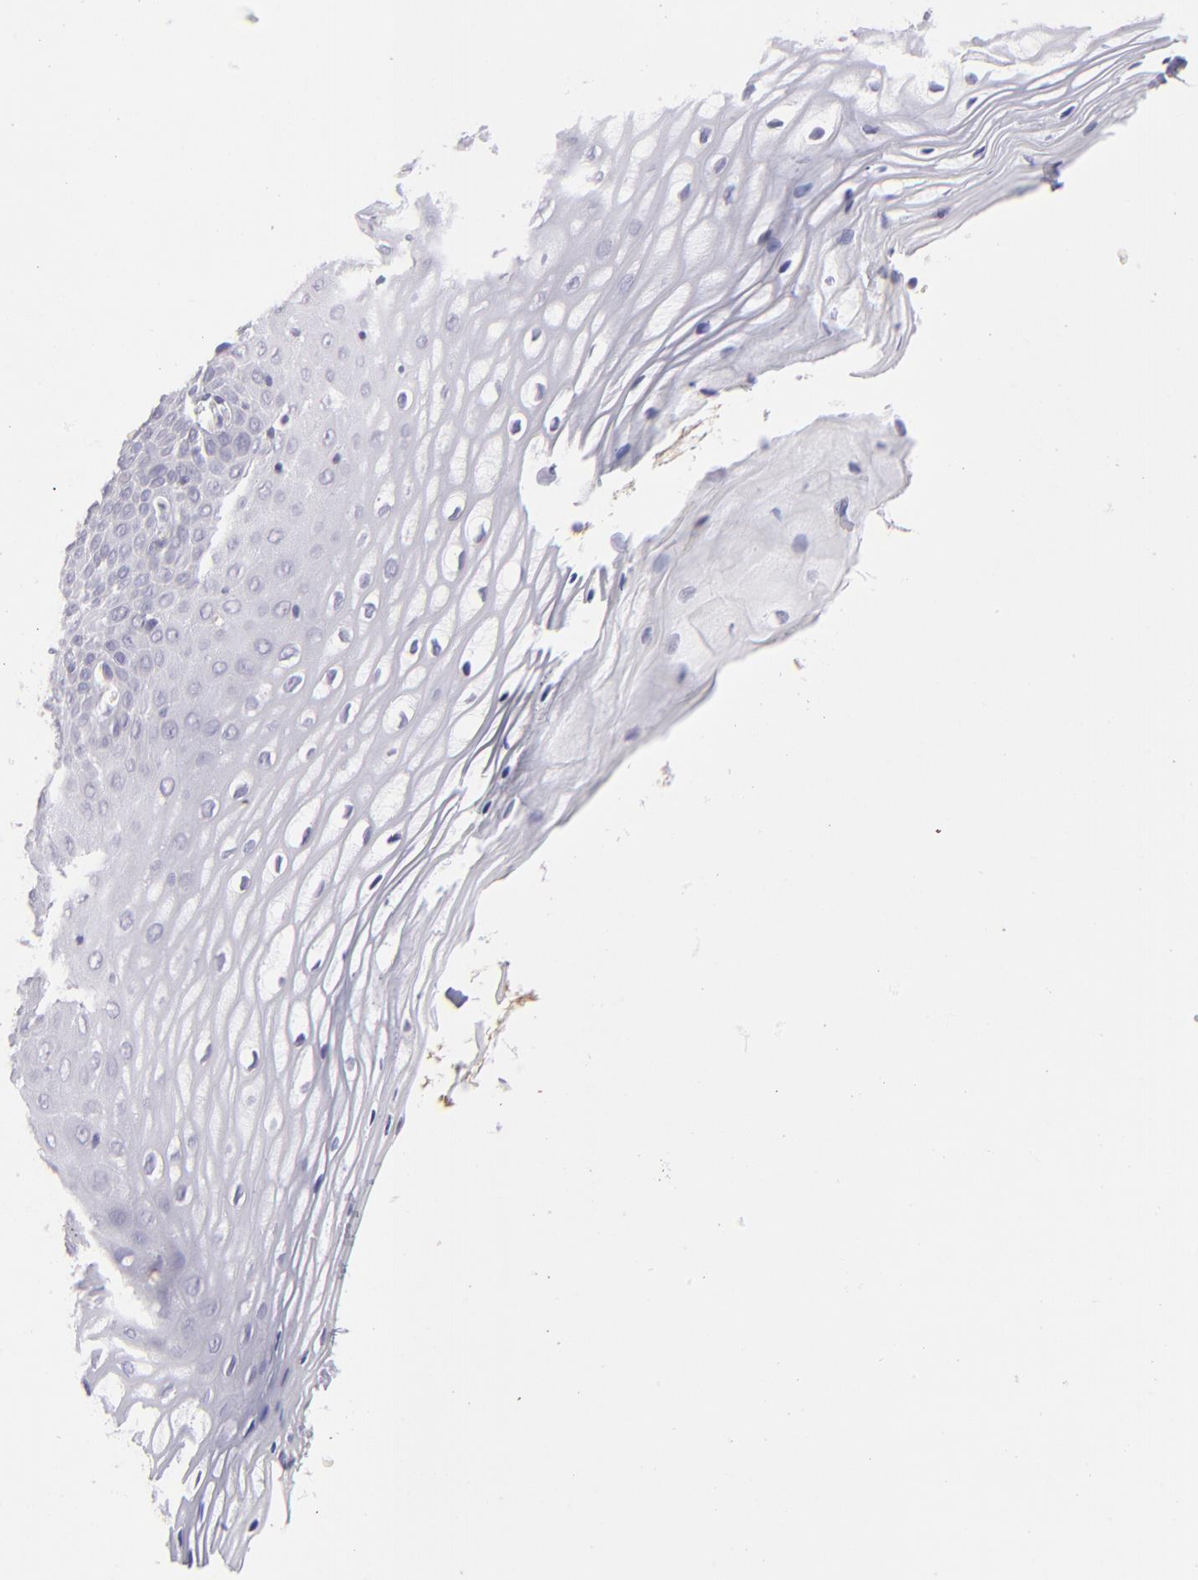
{"staining": {"intensity": "negative", "quantity": "none", "location": "none"}, "tissue": "vagina", "cell_type": "Squamous epithelial cells", "image_type": "normal", "snomed": [{"axis": "morphology", "description": "Normal tissue, NOS"}, {"axis": "topography", "description": "Vagina"}], "caption": "The image demonstrates no staining of squamous epithelial cells in normal vagina. (IHC, brightfield microscopy, high magnification).", "gene": "TRAF3", "patient": {"sex": "female", "age": 55}}